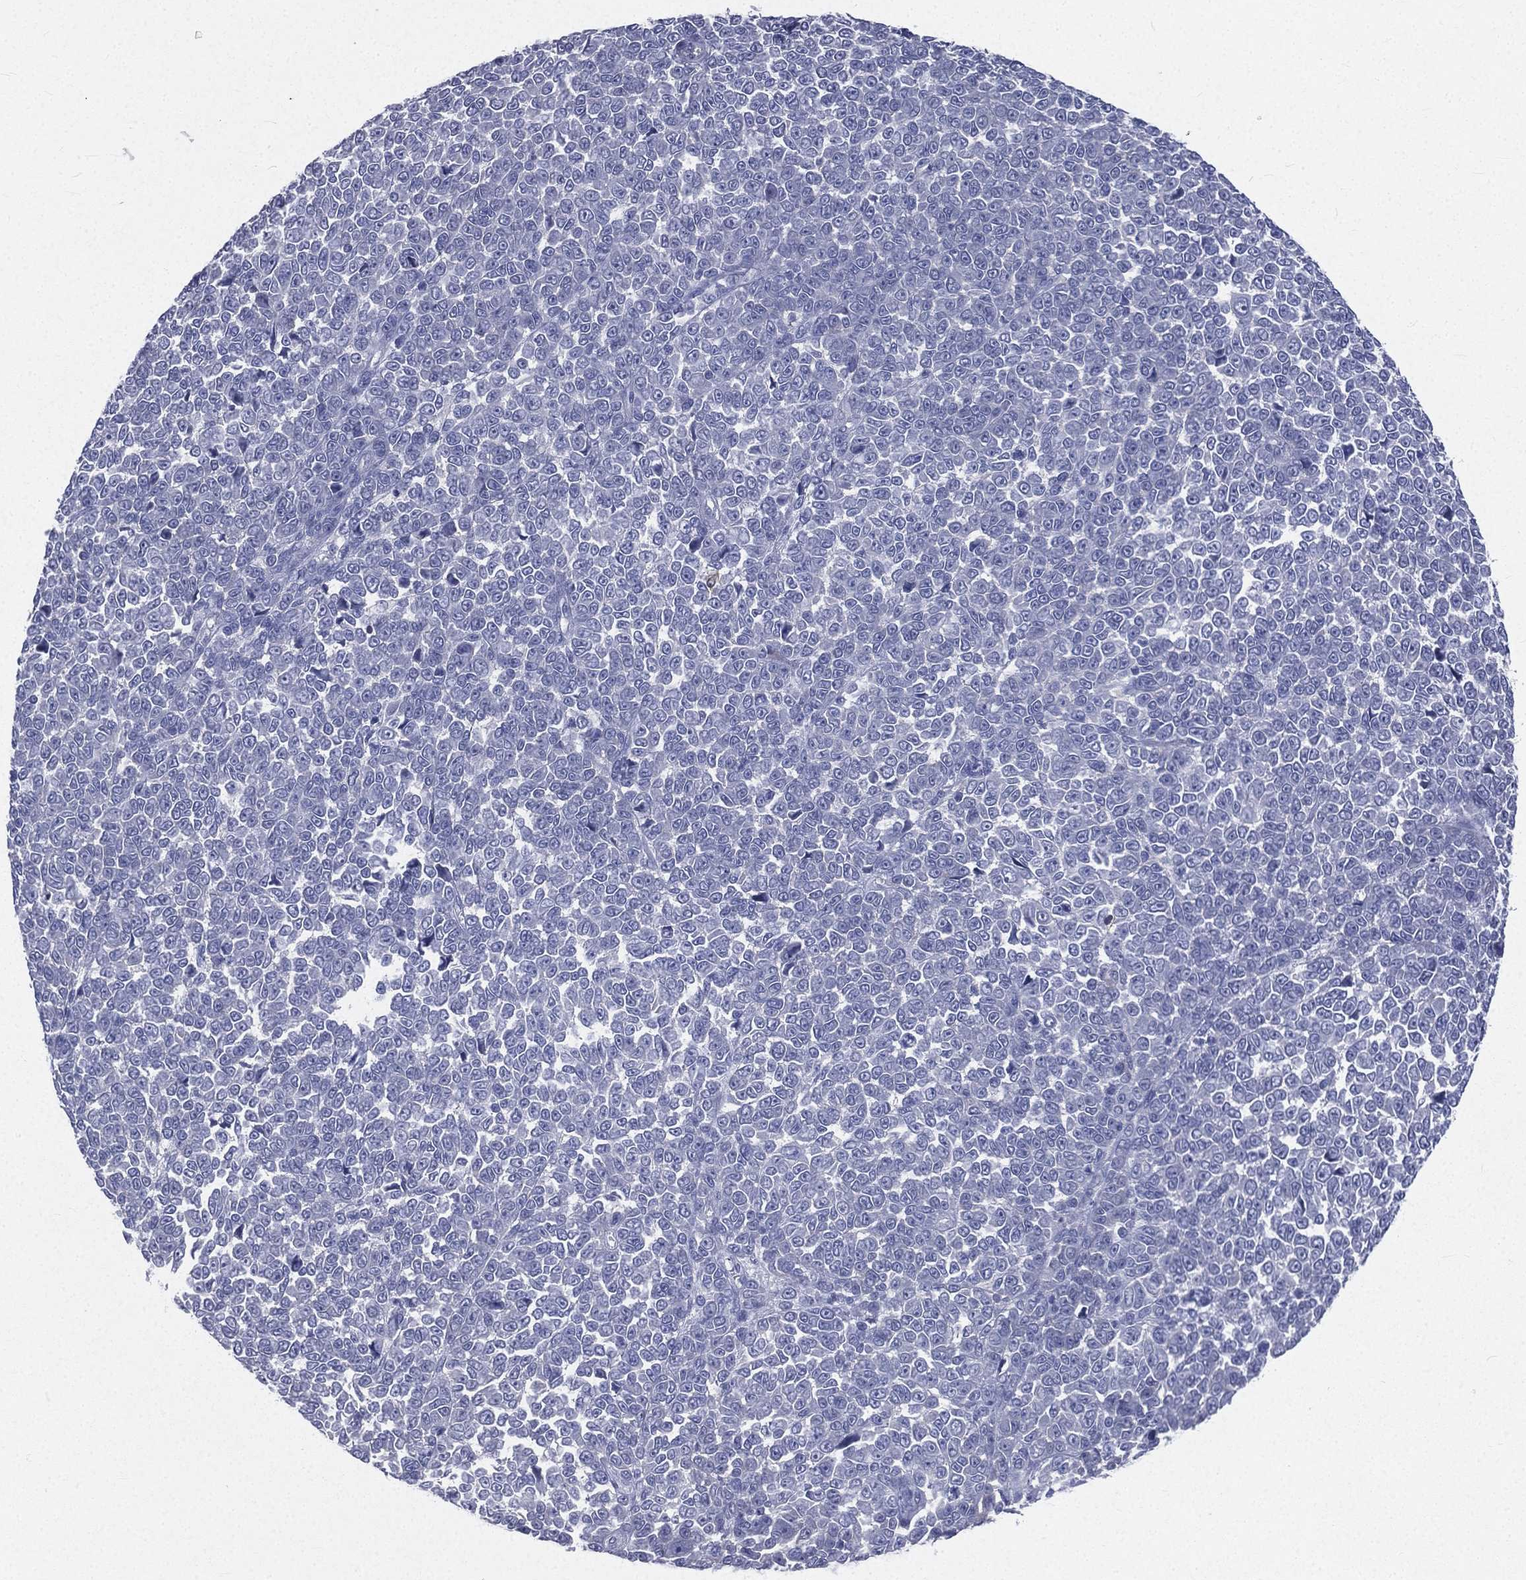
{"staining": {"intensity": "negative", "quantity": "none", "location": "none"}, "tissue": "melanoma", "cell_type": "Tumor cells", "image_type": "cancer", "snomed": [{"axis": "morphology", "description": "Malignant melanoma, NOS"}, {"axis": "topography", "description": "Skin"}], "caption": "Immunohistochemistry photomicrograph of neoplastic tissue: human melanoma stained with DAB shows no significant protein staining in tumor cells.", "gene": "CD3D", "patient": {"sex": "female", "age": 95}}